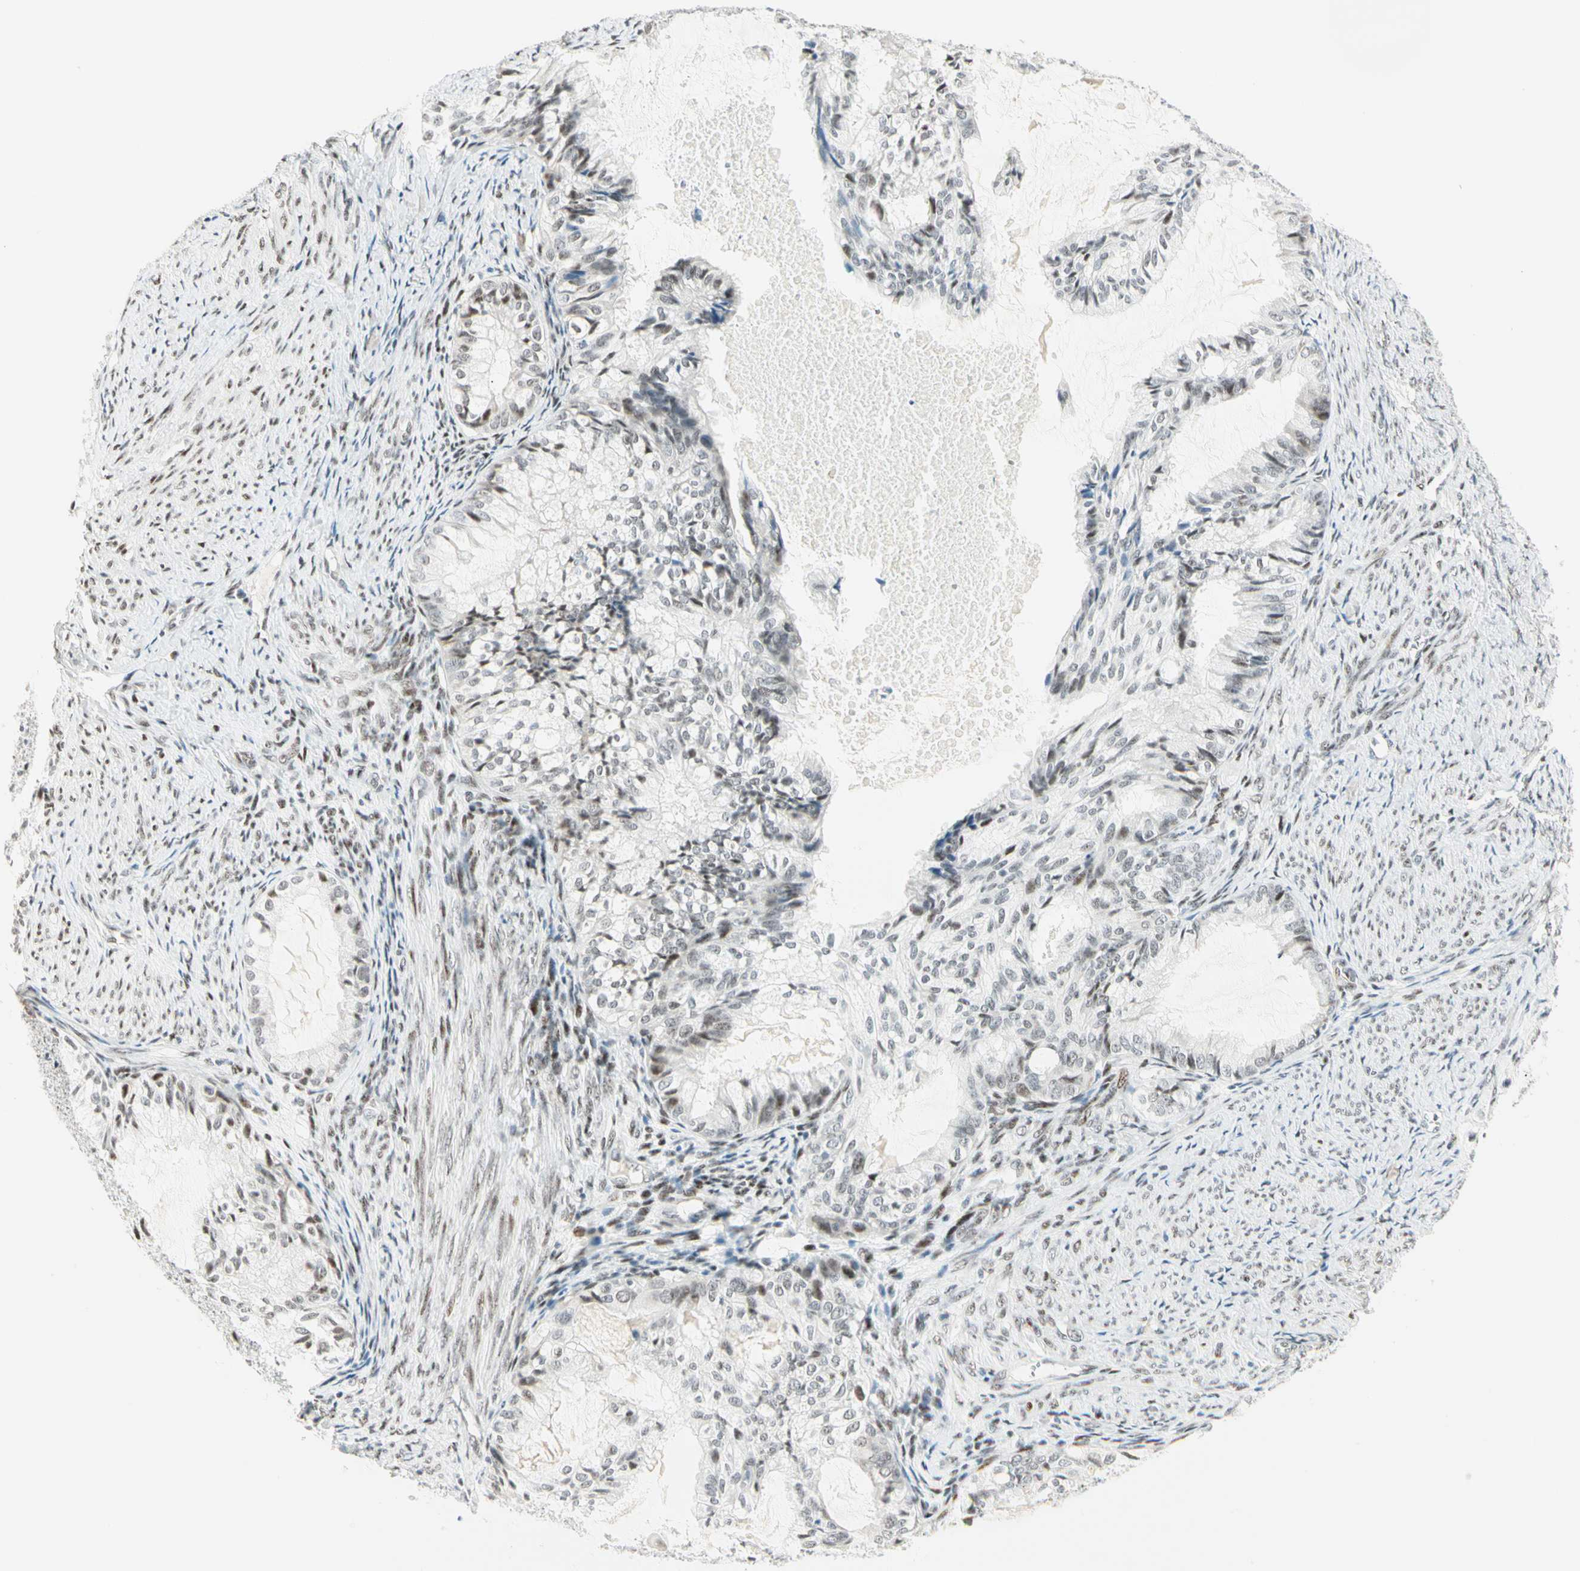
{"staining": {"intensity": "weak", "quantity": "<25%", "location": "nuclear"}, "tissue": "cervical cancer", "cell_type": "Tumor cells", "image_type": "cancer", "snomed": [{"axis": "morphology", "description": "Normal tissue, NOS"}, {"axis": "morphology", "description": "Adenocarcinoma, NOS"}, {"axis": "topography", "description": "Cervix"}, {"axis": "topography", "description": "Endometrium"}], "caption": "An immunohistochemistry photomicrograph of cervical cancer (adenocarcinoma) is shown. There is no staining in tumor cells of cervical cancer (adenocarcinoma). (DAB (3,3'-diaminobenzidine) IHC with hematoxylin counter stain).", "gene": "PKNOX1", "patient": {"sex": "female", "age": 86}}